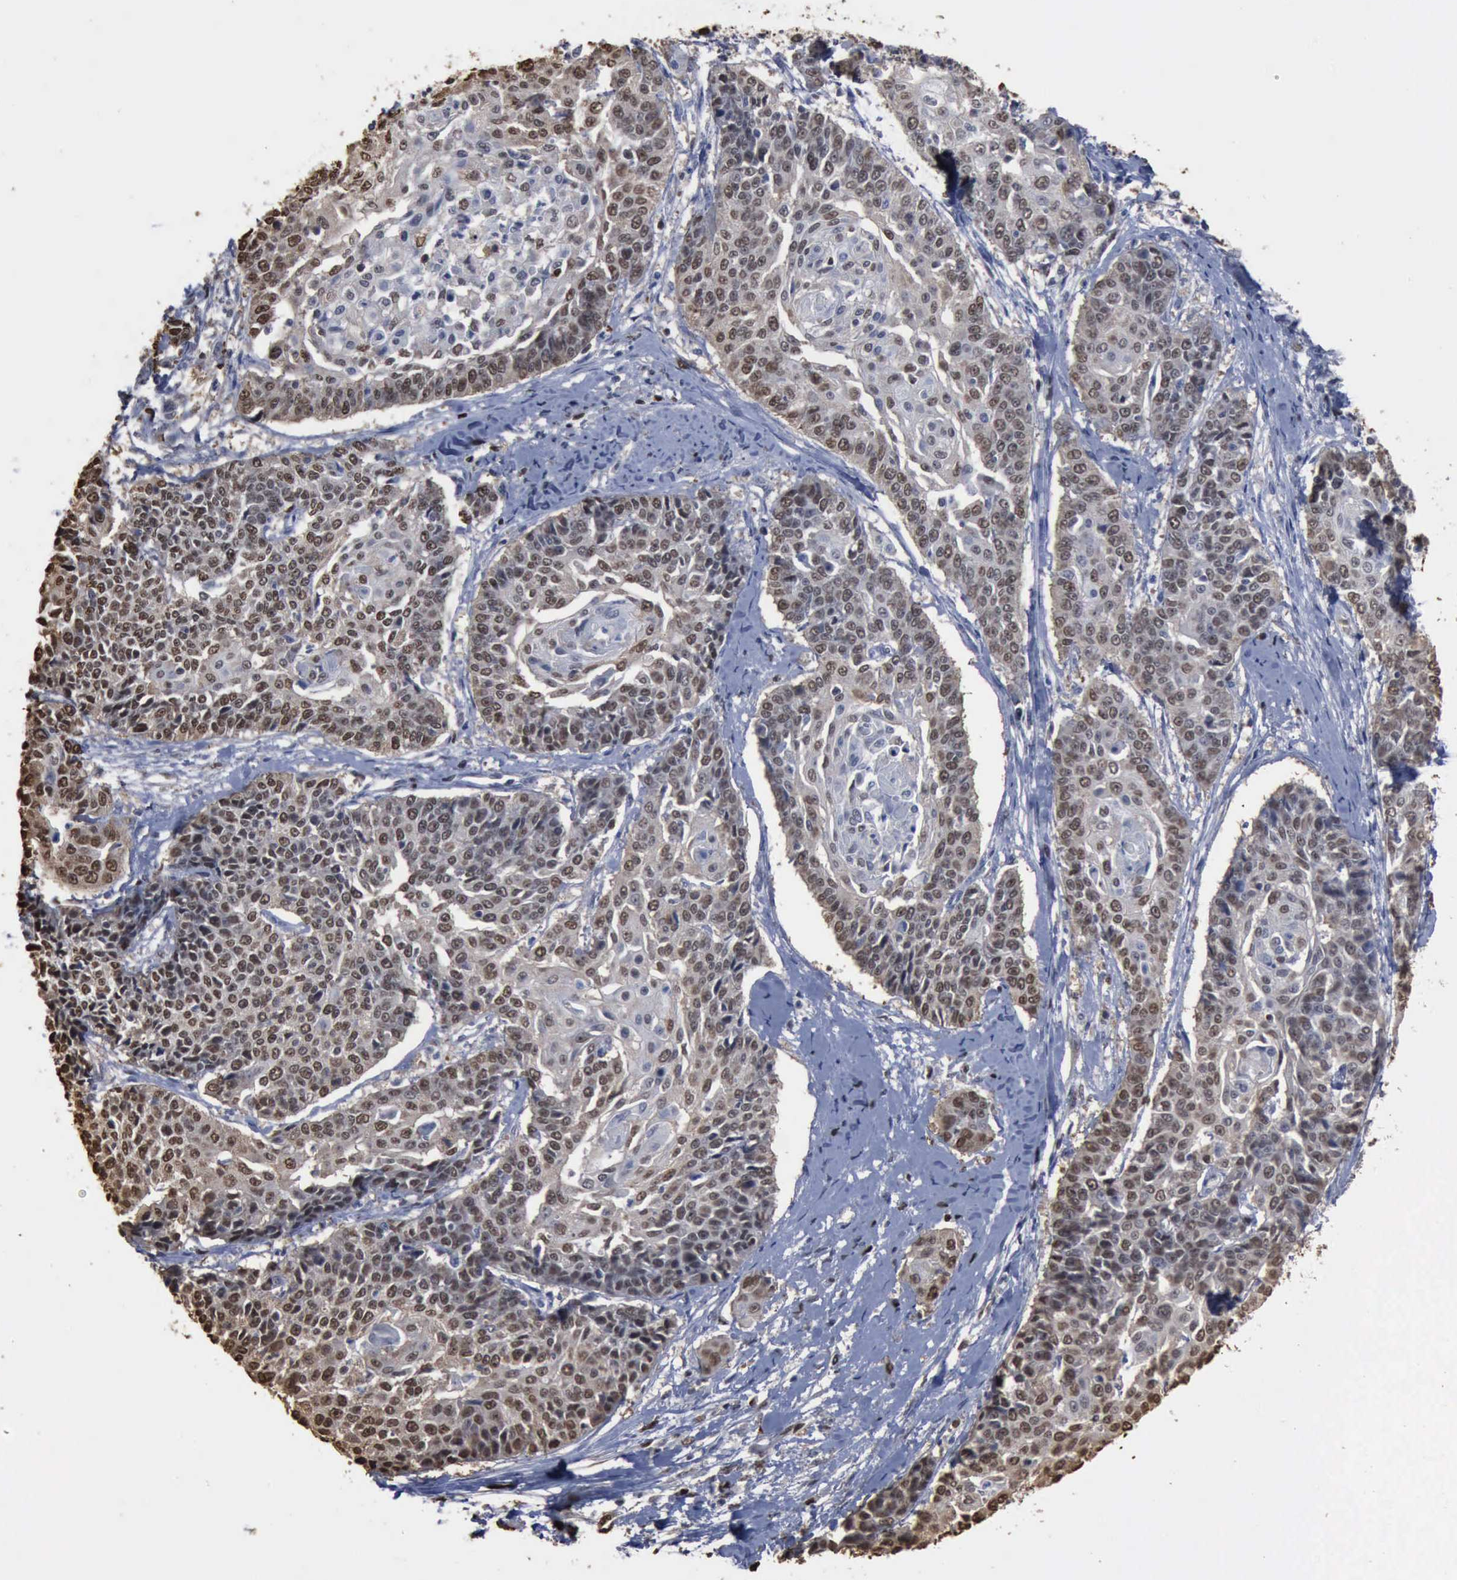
{"staining": {"intensity": "moderate", "quantity": ">75%", "location": "nuclear"}, "tissue": "cervical cancer", "cell_type": "Tumor cells", "image_type": "cancer", "snomed": [{"axis": "morphology", "description": "Squamous cell carcinoma, NOS"}, {"axis": "topography", "description": "Cervix"}], "caption": "Immunohistochemistry (IHC) of squamous cell carcinoma (cervical) shows medium levels of moderate nuclear staining in approximately >75% of tumor cells.", "gene": "PCNA", "patient": {"sex": "female", "age": 64}}